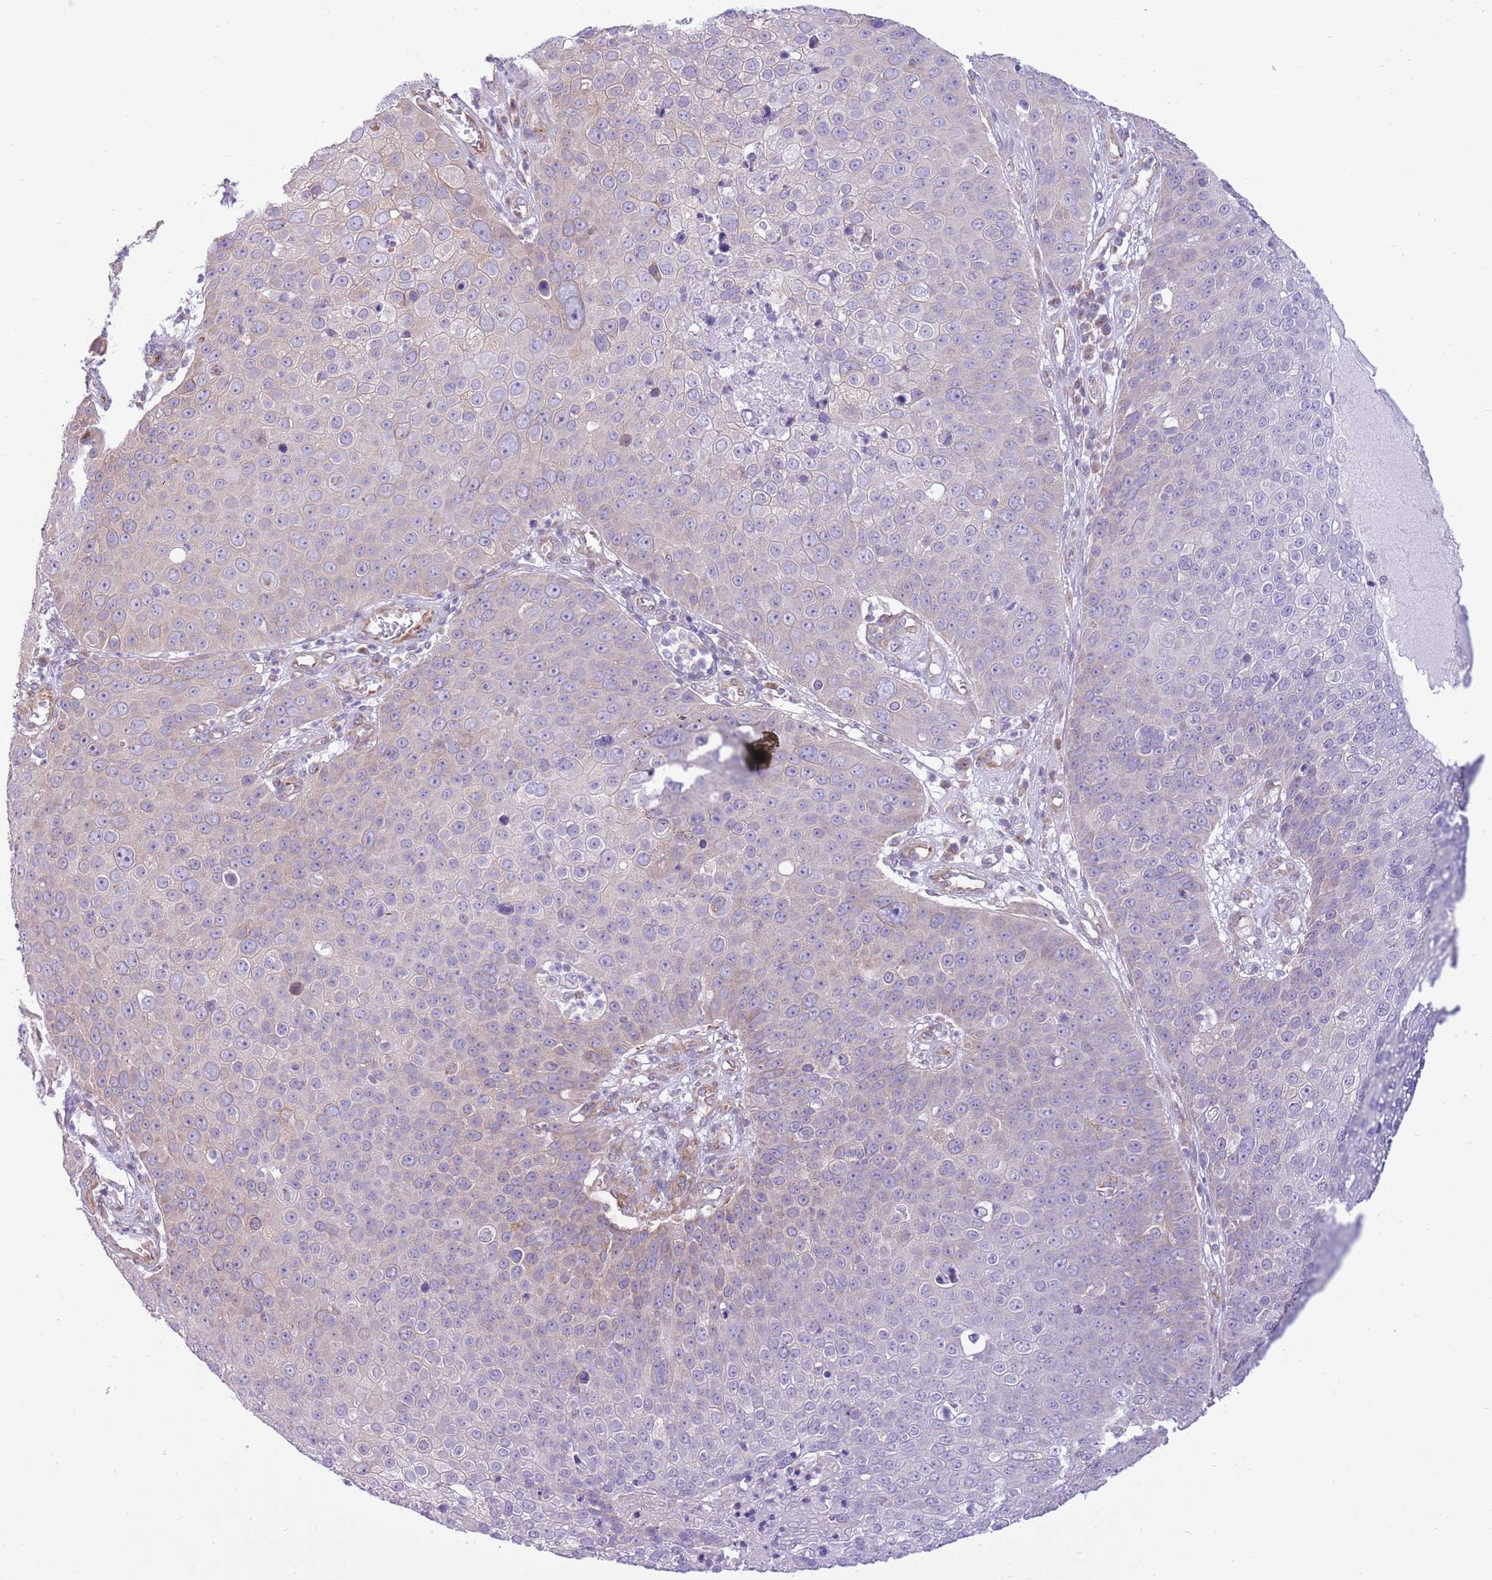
{"staining": {"intensity": "weak", "quantity": "<25%", "location": "cytoplasmic/membranous"}, "tissue": "skin cancer", "cell_type": "Tumor cells", "image_type": "cancer", "snomed": [{"axis": "morphology", "description": "Squamous cell carcinoma, NOS"}, {"axis": "topography", "description": "Skin"}], "caption": "Squamous cell carcinoma (skin) was stained to show a protein in brown. There is no significant positivity in tumor cells.", "gene": "ZC4H2", "patient": {"sex": "male", "age": 71}}